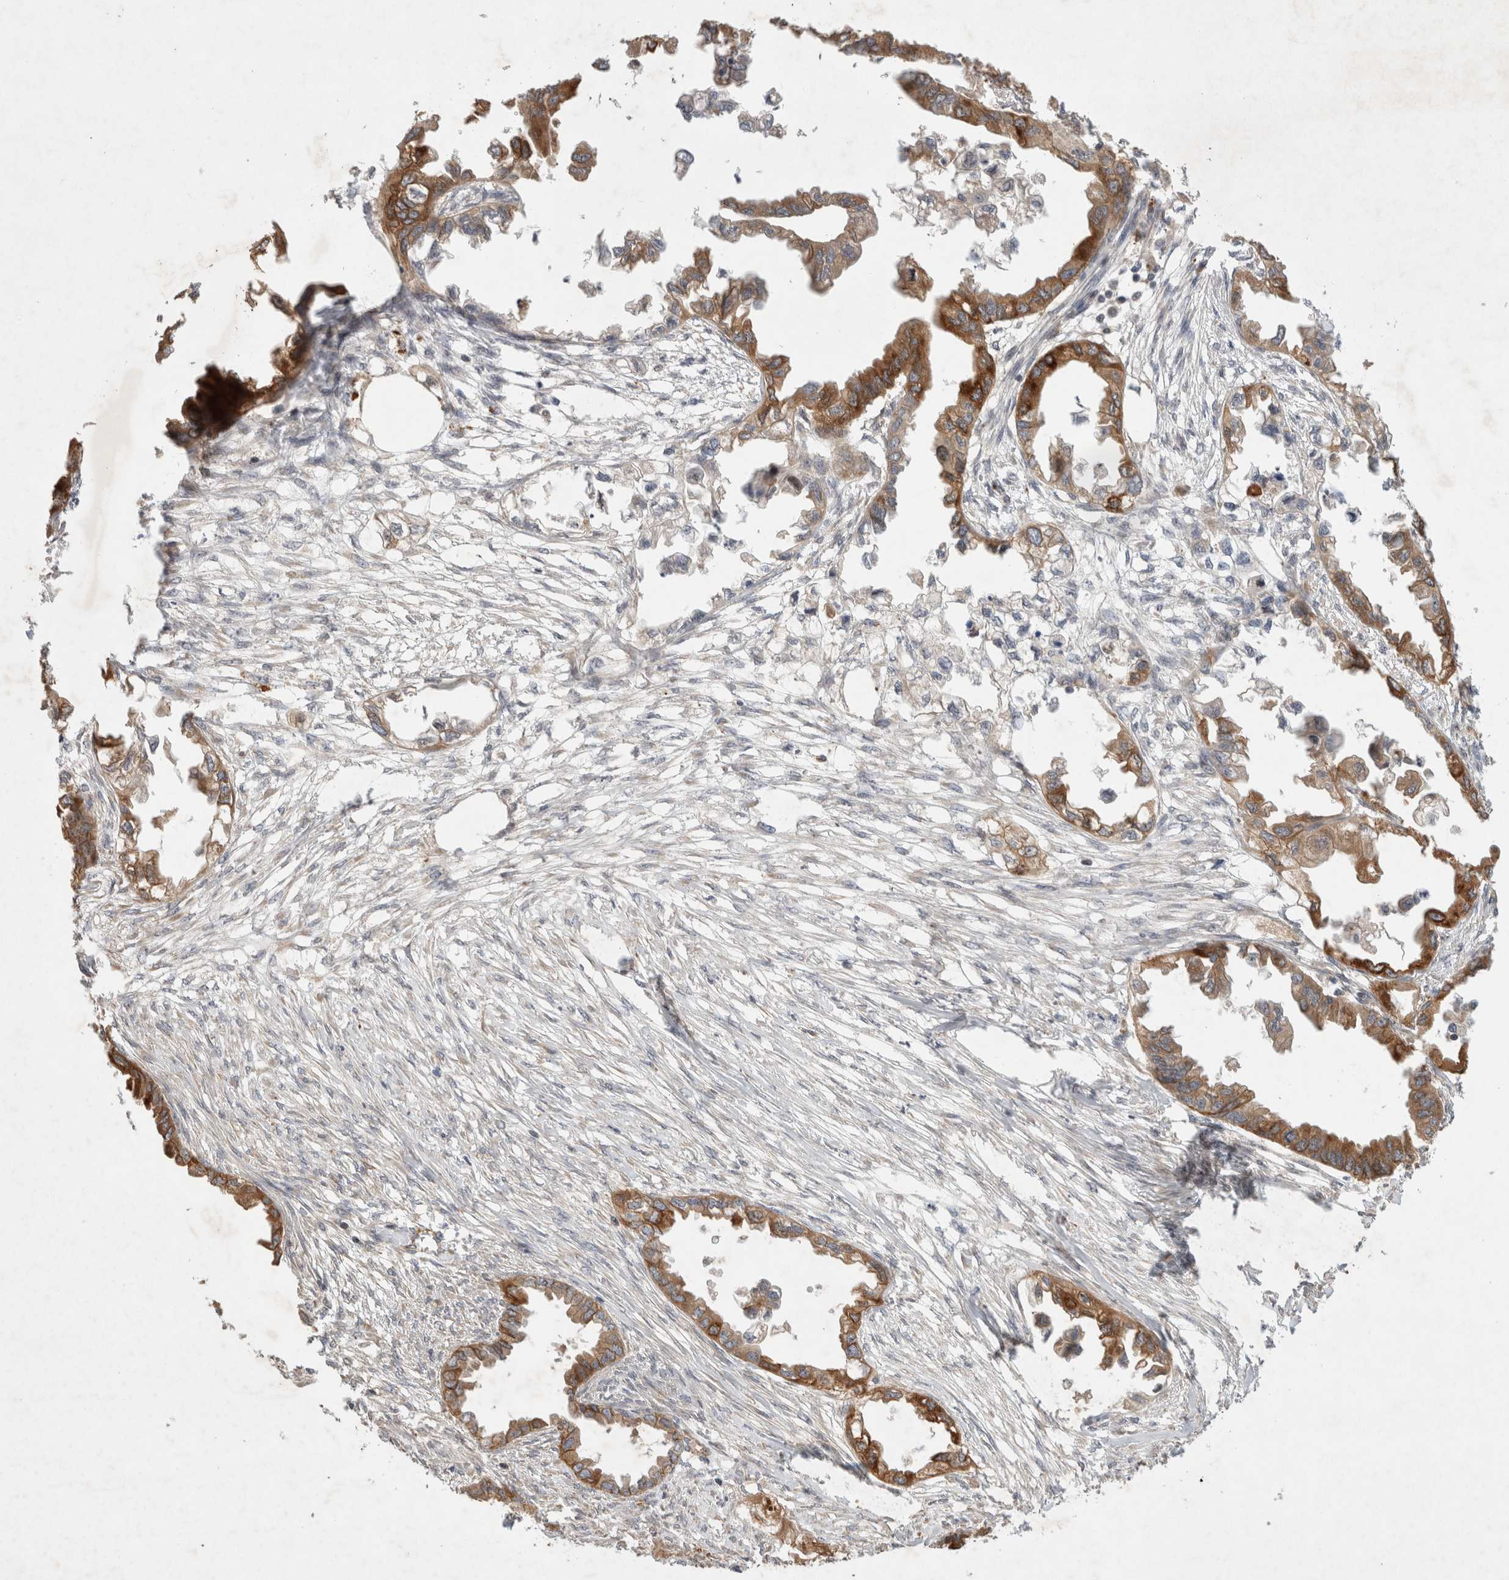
{"staining": {"intensity": "moderate", "quantity": ">75%", "location": "cytoplasmic/membranous"}, "tissue": "endometrial cancer", "cell_type": "Tumor cells", "image_type": "cancer", "snomed": [{"axis": "morphology", "description": "Adenocarcinoma, NOS"}, {"axis": "morphology", "description": "Adenocarcinoma, metastatic, NOS"}, {"axis": "topography", "description": "Adipose tissue"}, {"axis": "topography", "description": "Endometrium"}], "caption": "Immunohistochemistry micrograph of human endometrial cancer (adenocarcinoma) stained for a protein (brown), which demonstrates medium levels of moderate cytoplasmic/membranous staining in approximately >75% of tumor cells.", "gene": "NMU", "patient": {"sex": "female", "age": 67}}